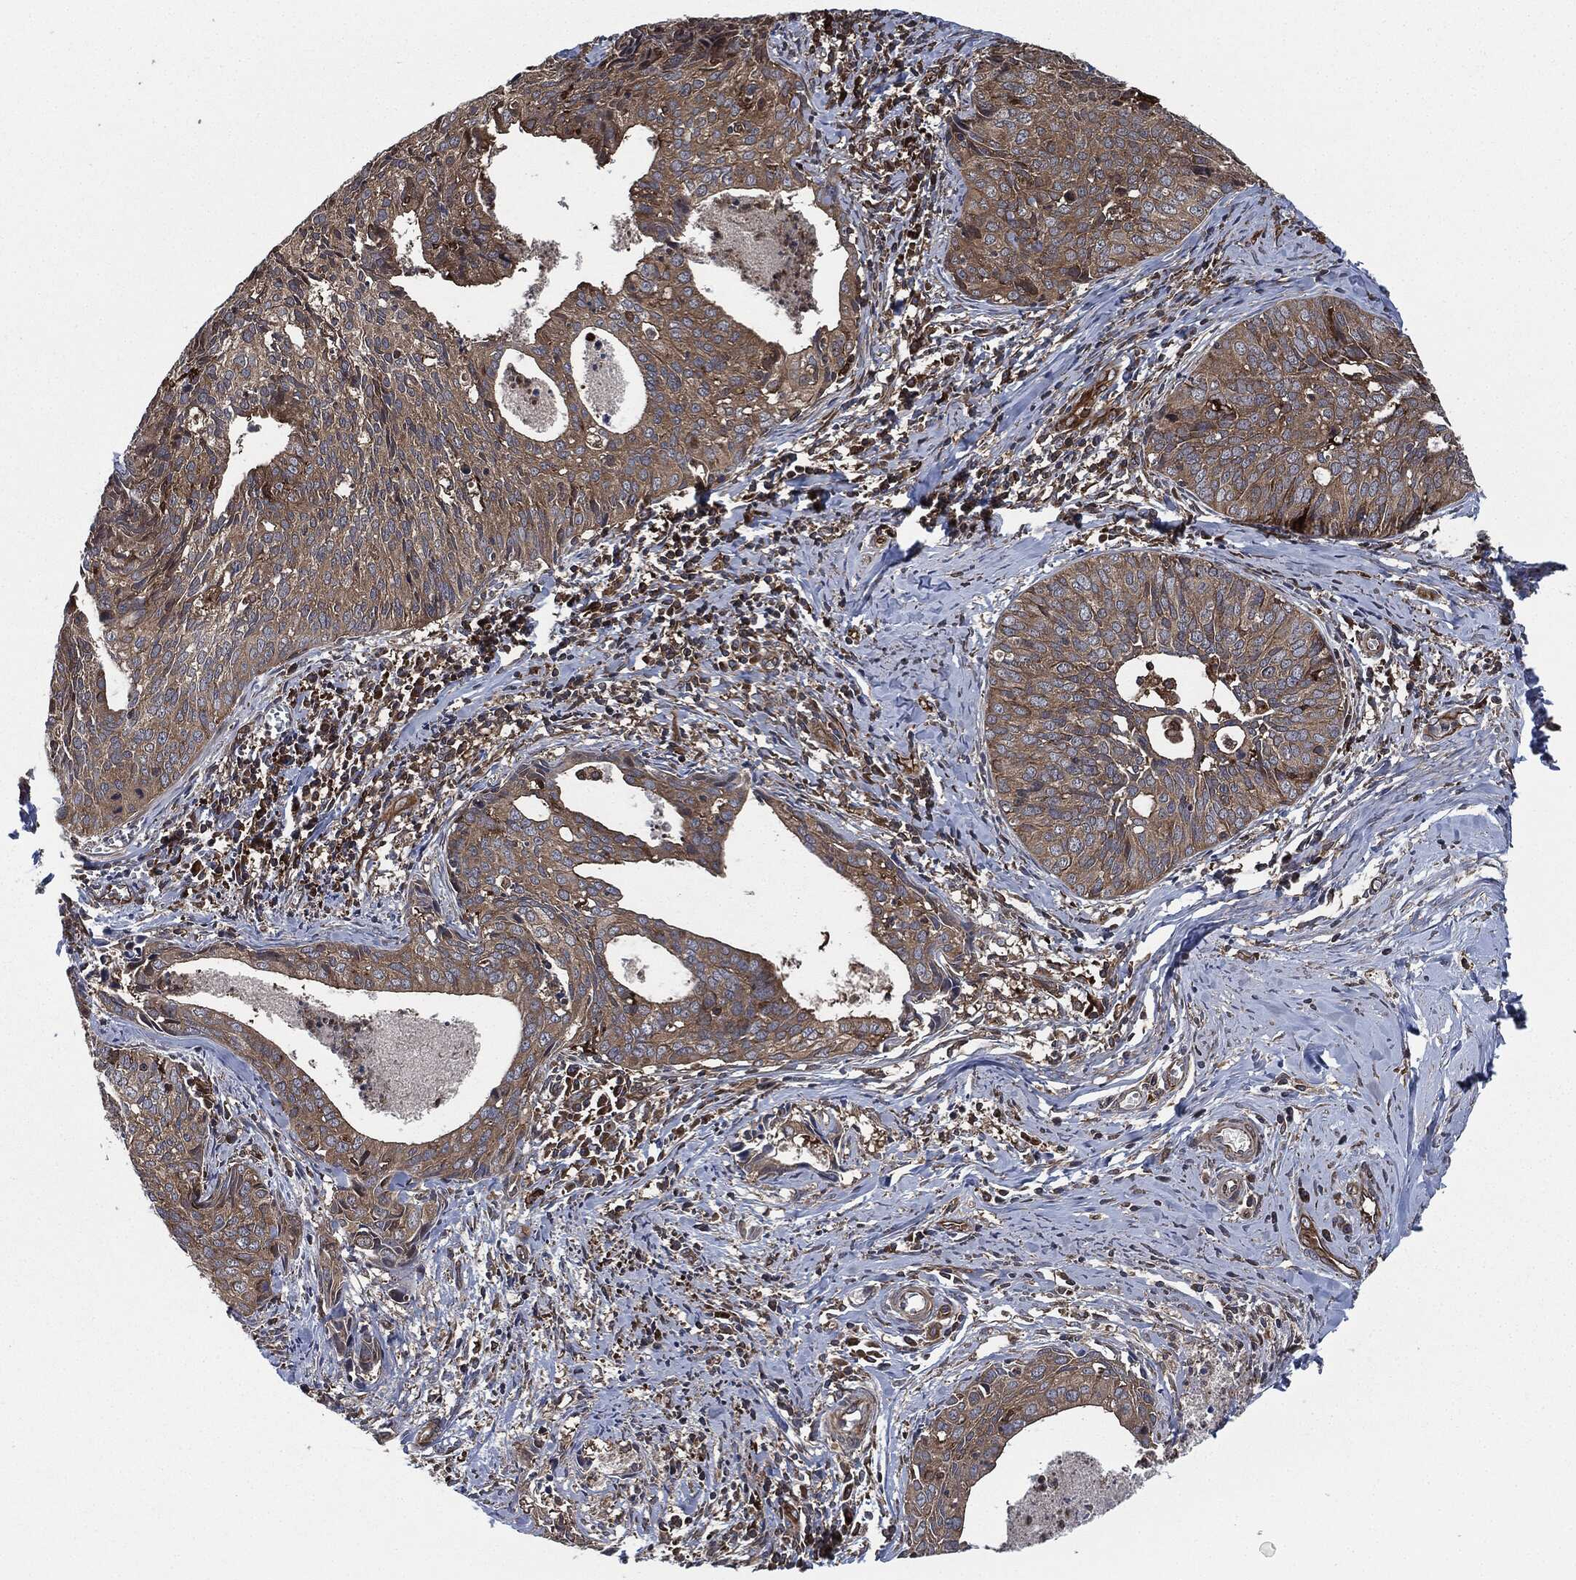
{"staining": {"intensity": "weak", "quantity": ">75%", "location": "cytoplasmic/membranous"}, "tissue": "cervical cancer", "cell_type": "Tumor cells", "image_type": "cancer", "snomed": [{"axis": "morphology", "description": "Squamous cell carcinoma, NOS"}, {"axis": "topography", "description": "Cervix"}], "caption": "Protein staining demonstrates weak cytoplasmic/membranous expression in about >75% of tumor cells in squamous cell carcinoma (cervical).", "gene": "RAP1GDS1", "patient": {"sex": "female", "age": 29}}